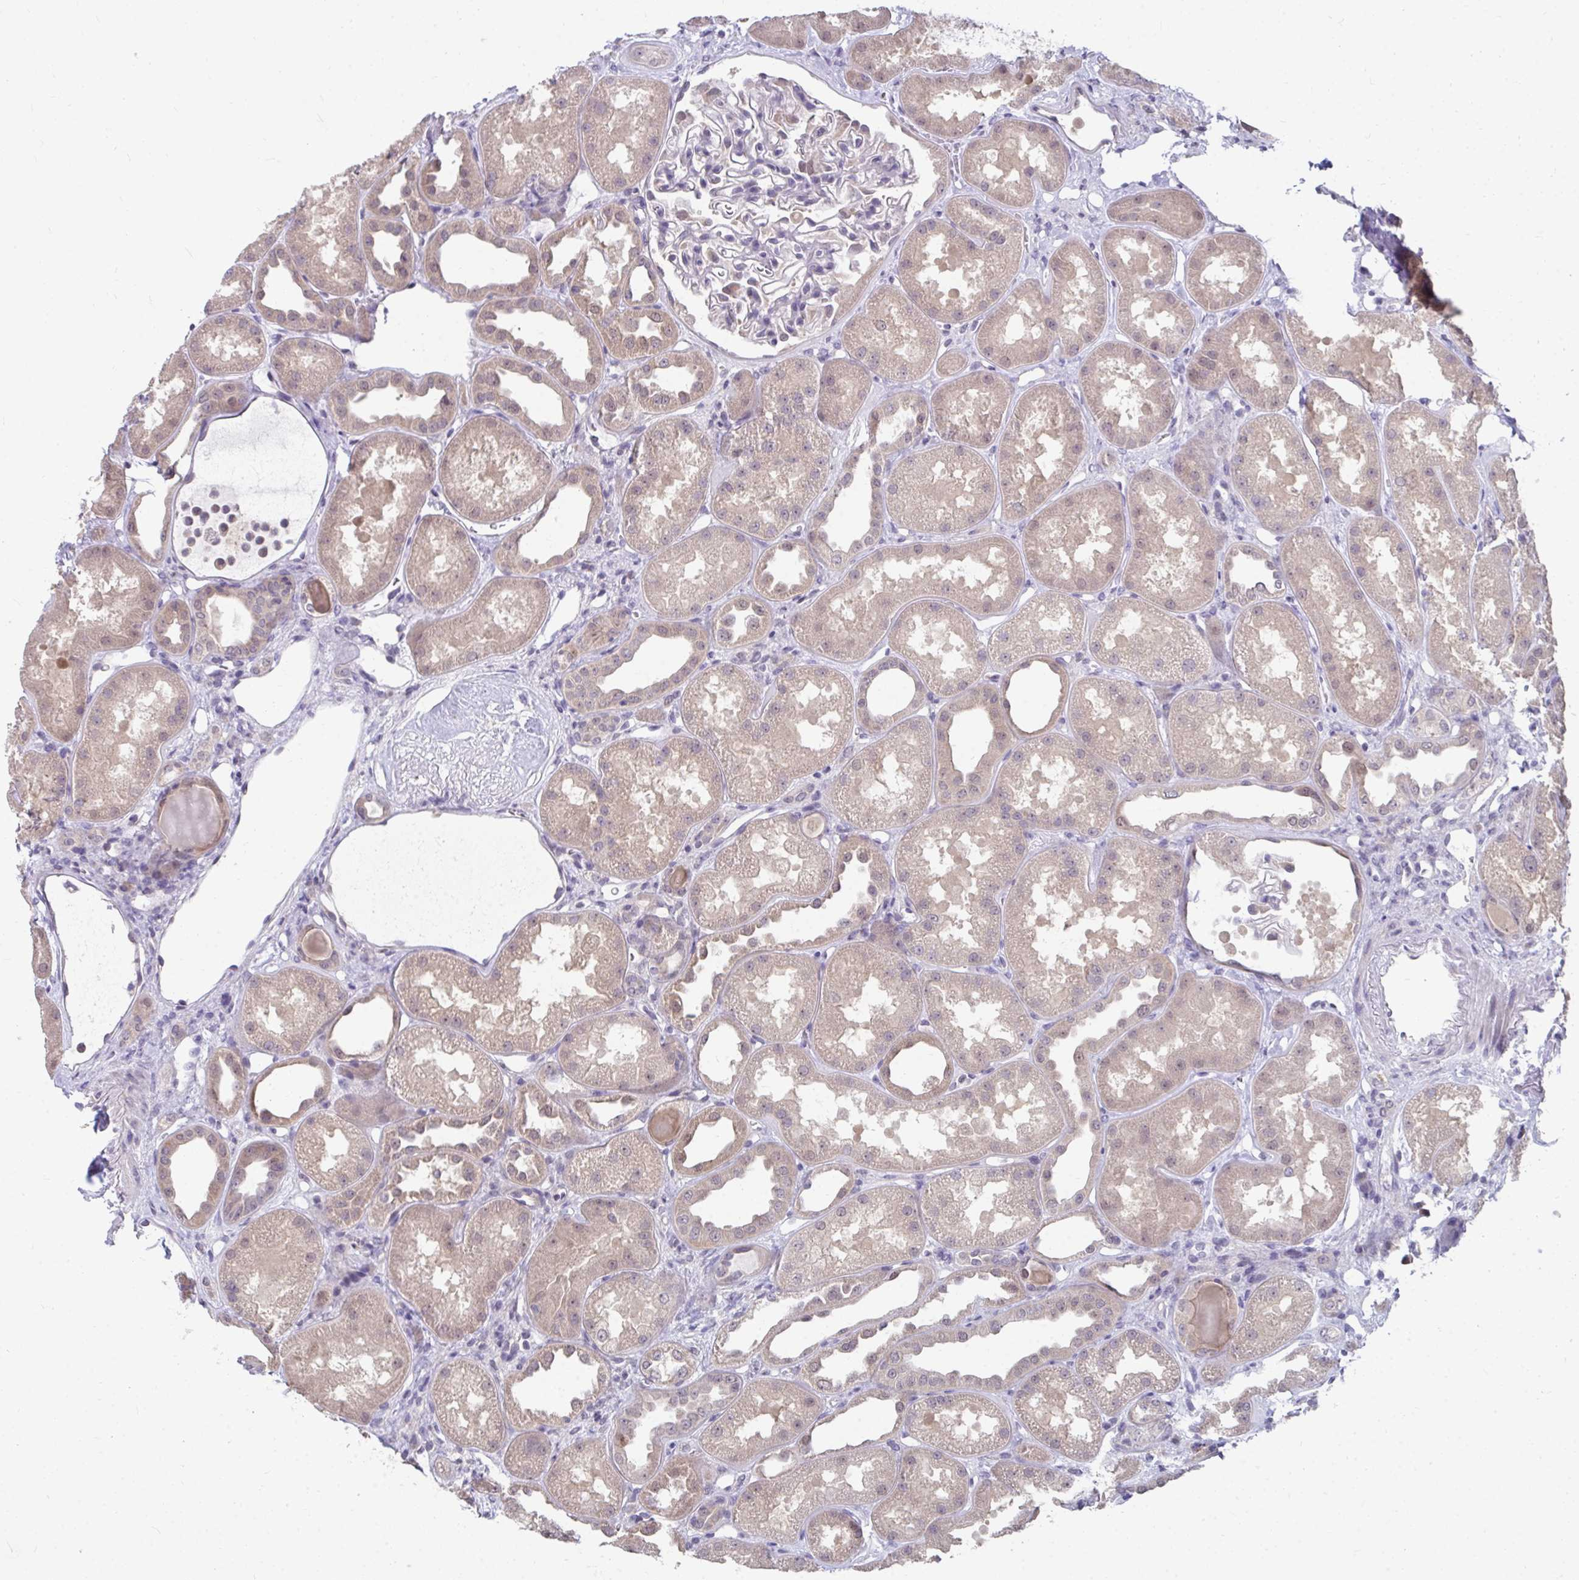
{"staining": {"intensity": "weak", "quantity": "25%-75%", "location": "cytoplasmic/membranous,nuclear"}, "tissue": "kidney", "cell_type": "Cells in glomeruli", "image_type": "normal", "snomed": [{"axis": "morphology", "description": "Normal tissue, NOS"}, {"axis": "topography", "description": "Kidney"}], "caption": "IHC (DAB (3,3'-diaminobenzidine)) staining of normal kidney exhibits weak cytoplasmic/membranous,nuclear protein expression in about 25%-75% of cells in glomeruli.", "gene": "MROH8", "patient": {"sex": "male", "age": 61}}